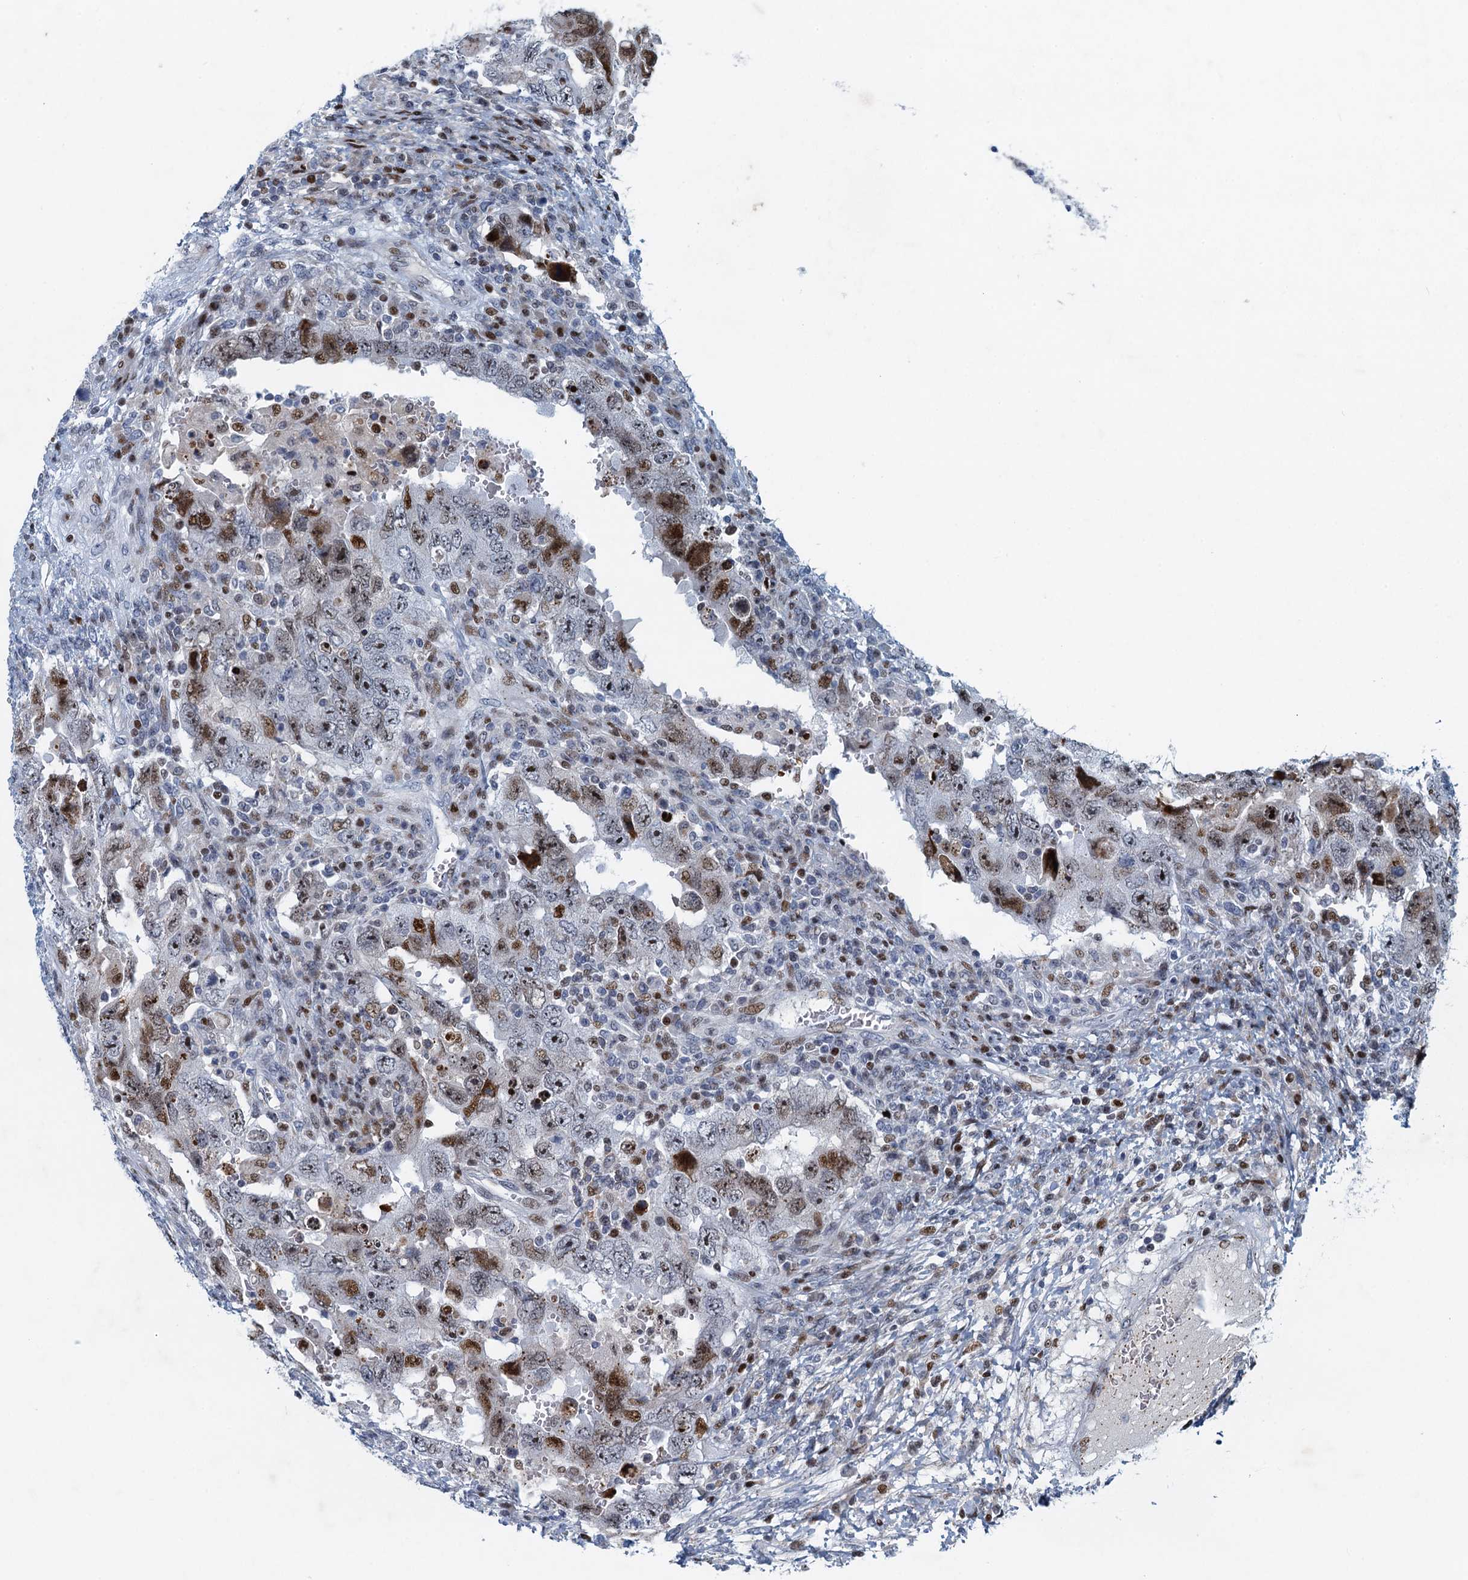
{"staining": {"intensity": "moderate", "quantity": "25%-75%", "location": "nuclear"}, "tissue": "testis cancer", "cell_type": "Tumor cells", "image_type": "cancer", "snomed": [{"axis": "morphology", "description": "Carcinoma, Embryonal, NOS"}, {"axis": "topography", "description": "Testis"}], "caption": "Embryonal carcinoma (testis) stained with a protein marker demonstrates moderate staining in tumor cells.", "gene": "ANKRD13D", "patient": {"sex": "male", "age": 26}}